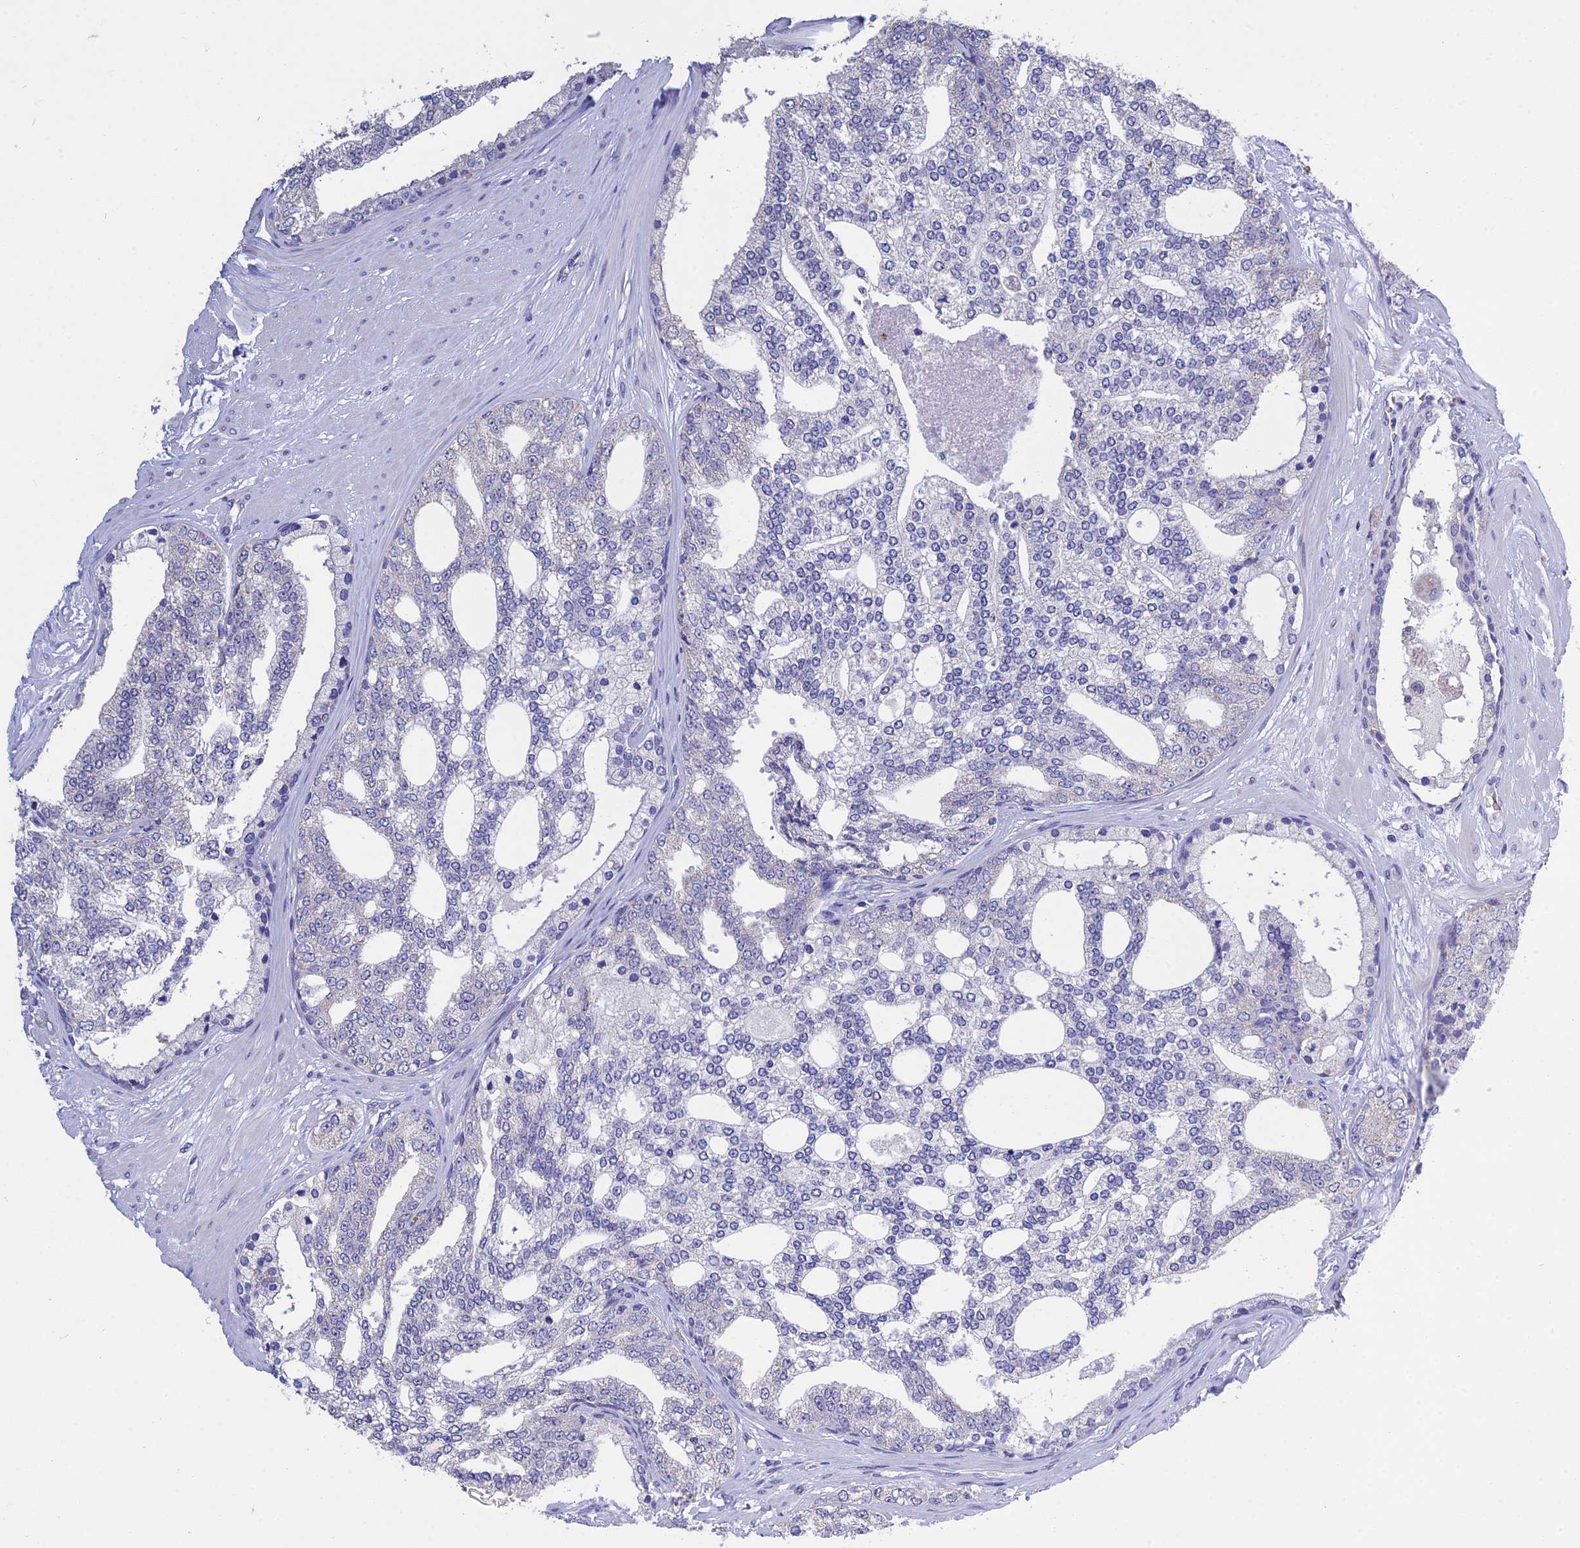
{"staining": {"intensity": "negative", "quantity": "none", "location": "none"}, "tissue": "prostate cancer", "cell_type": "Tumor cells", "image_type": "cancer", "snomed": [{"axis": "morphology", "description": "Adenocarcinoma, High grade"}, {"axis": "topography", "description": "Prostate"}], "caption": "High power microscopy micrograph of an immunohistochemistry (IHC) histopathology image of high-grade adenocarcinoma (prostate), revealing no significant expression in tumor cells.", "gene": "KNOP1", "patient": {"sex": "male", "age": 64}}